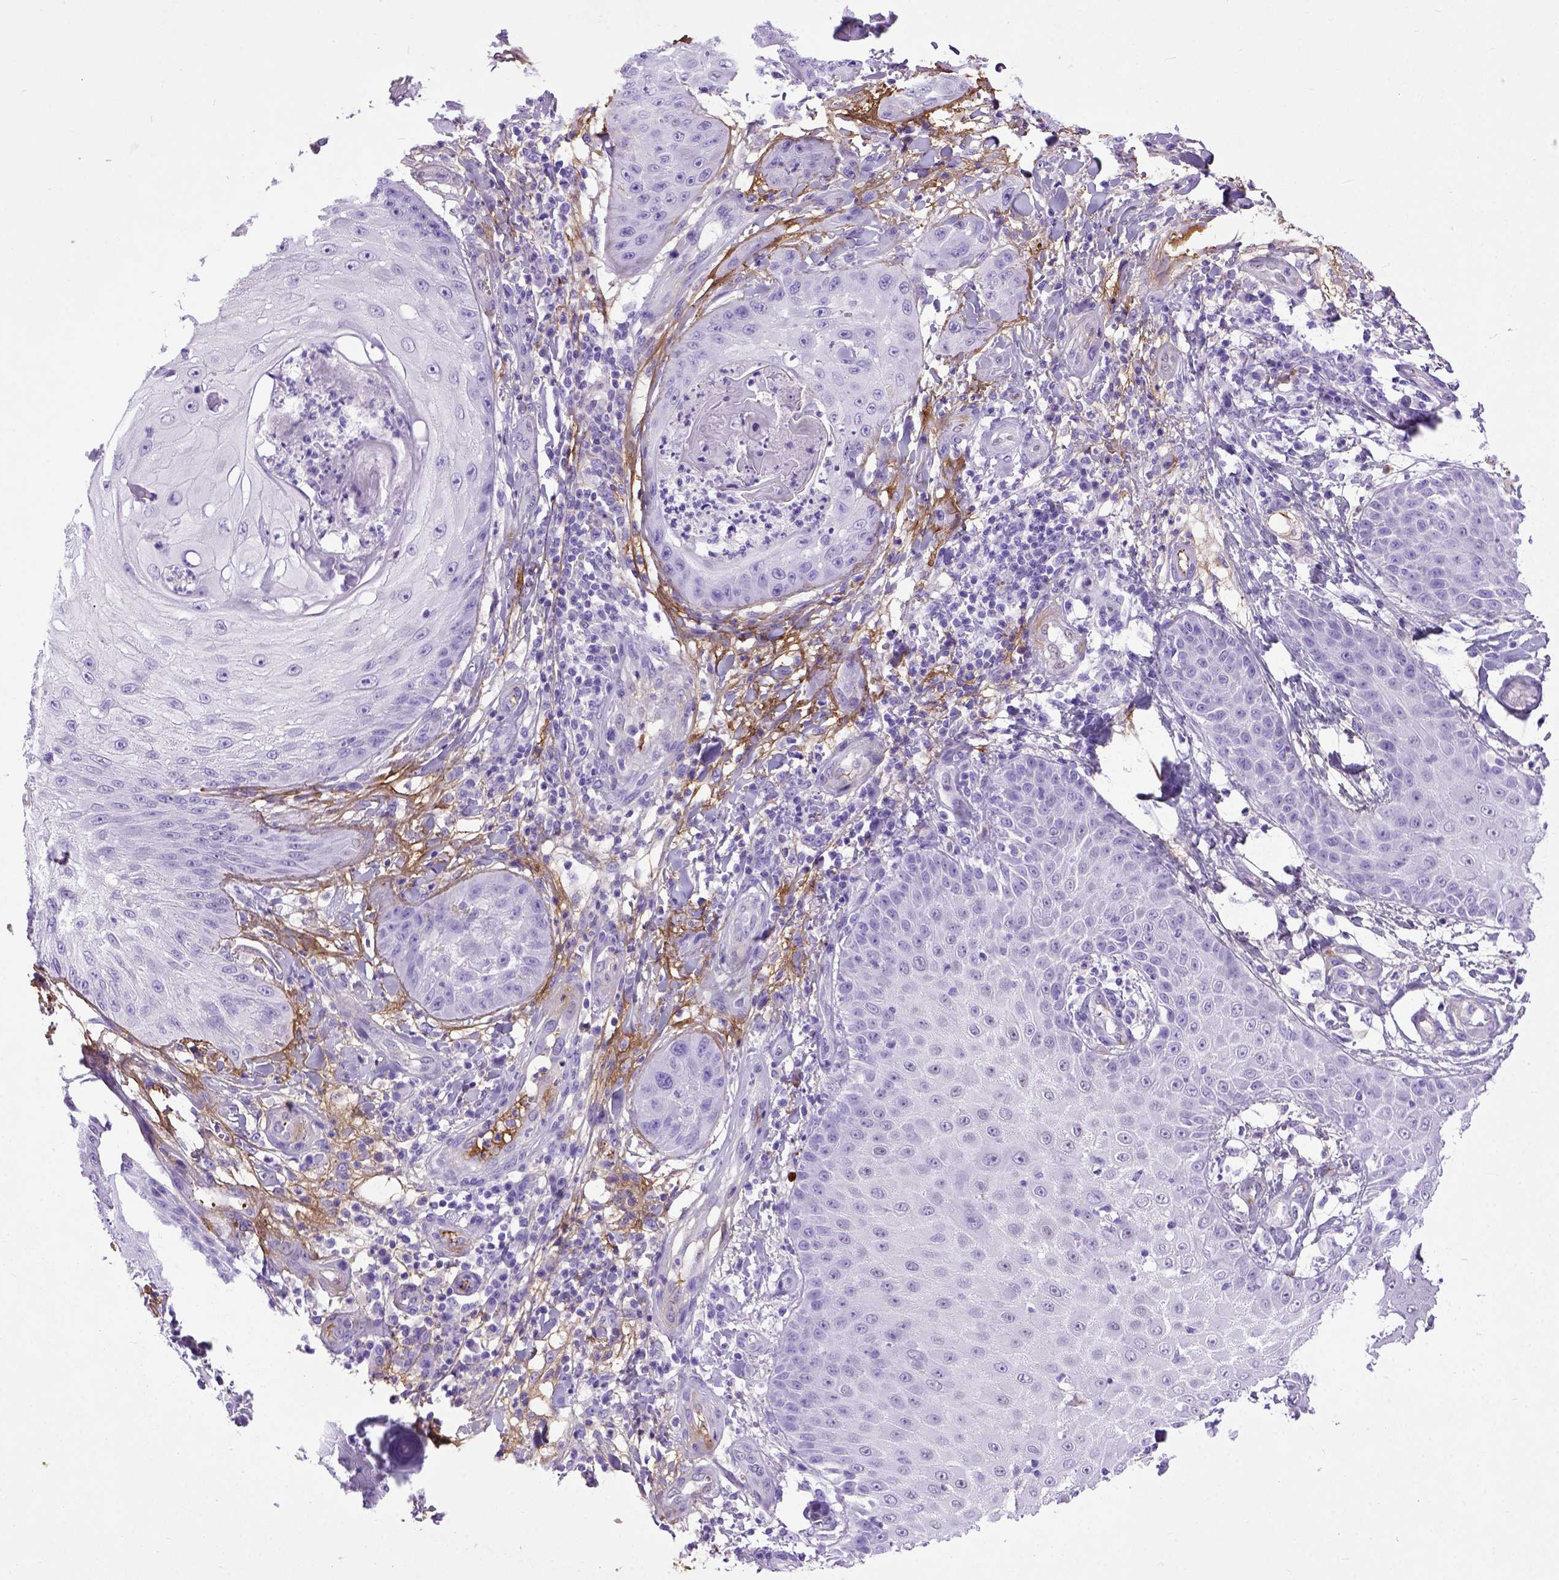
{"staining": {"intensity": "negative", "quantity": "none", "location": "none"}, "tissue": "skin cancer", "cell_type": "Tumor cells", "image_type": "cancer", "snomed": [{"axis": "morphology", "description": "Squamous cell carcinoma, NOS"}, {"axis": "topography", "description": "Skin"}], "caption": "This is a histopathology image of immunohistochemistry staining of skin cancer (squamous cell carcinoma), which shows no expression in tumor cells. (Stains: DAB (3,3'-diaminobenzidine) immunohistochemistry with hematoxylin counter stain, Microscopy: brightfield microscopy at high magnification).", "gene": "ADAMTS8", "patient": {"sex": "male", "age": 70}}